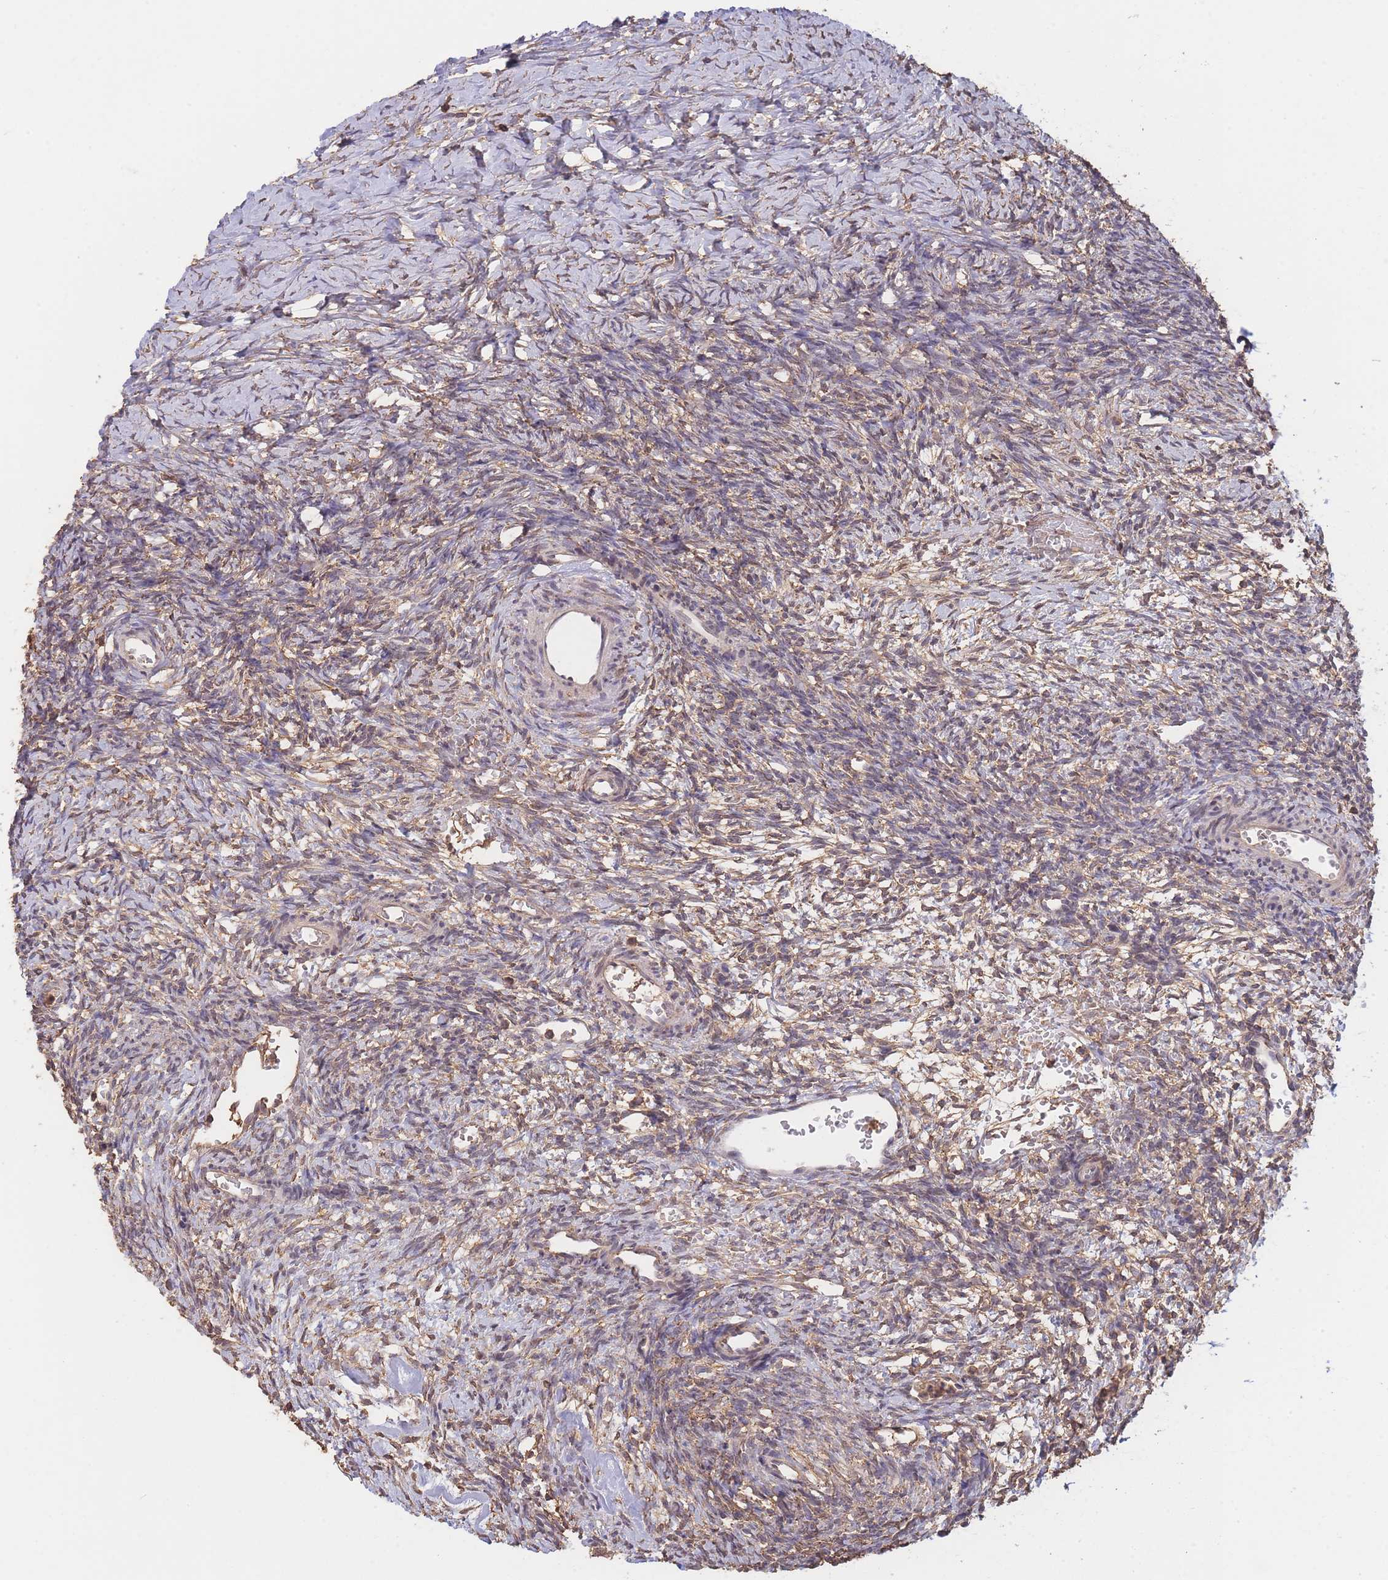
{"staining": {"intensity": "weak", "quantity": "25%-75%", "location": "cytoplasmic/membranous"}, "tissue": "ovary", "cell_type": "Ovarian stroma cells", "image_type": "normal", "snomed": [{"axis": "morphology", "description": "Normal tissue, NOS"}, {"axis": "topography", "description": "Ovary"}], "caption": "A micrograph of ovary stained for a protein shows weak cytoplasmic/membranous brown staining in ovarian stroma cells.", "gene": "METRN", "patient": {"sex": "female", "age": 39}}